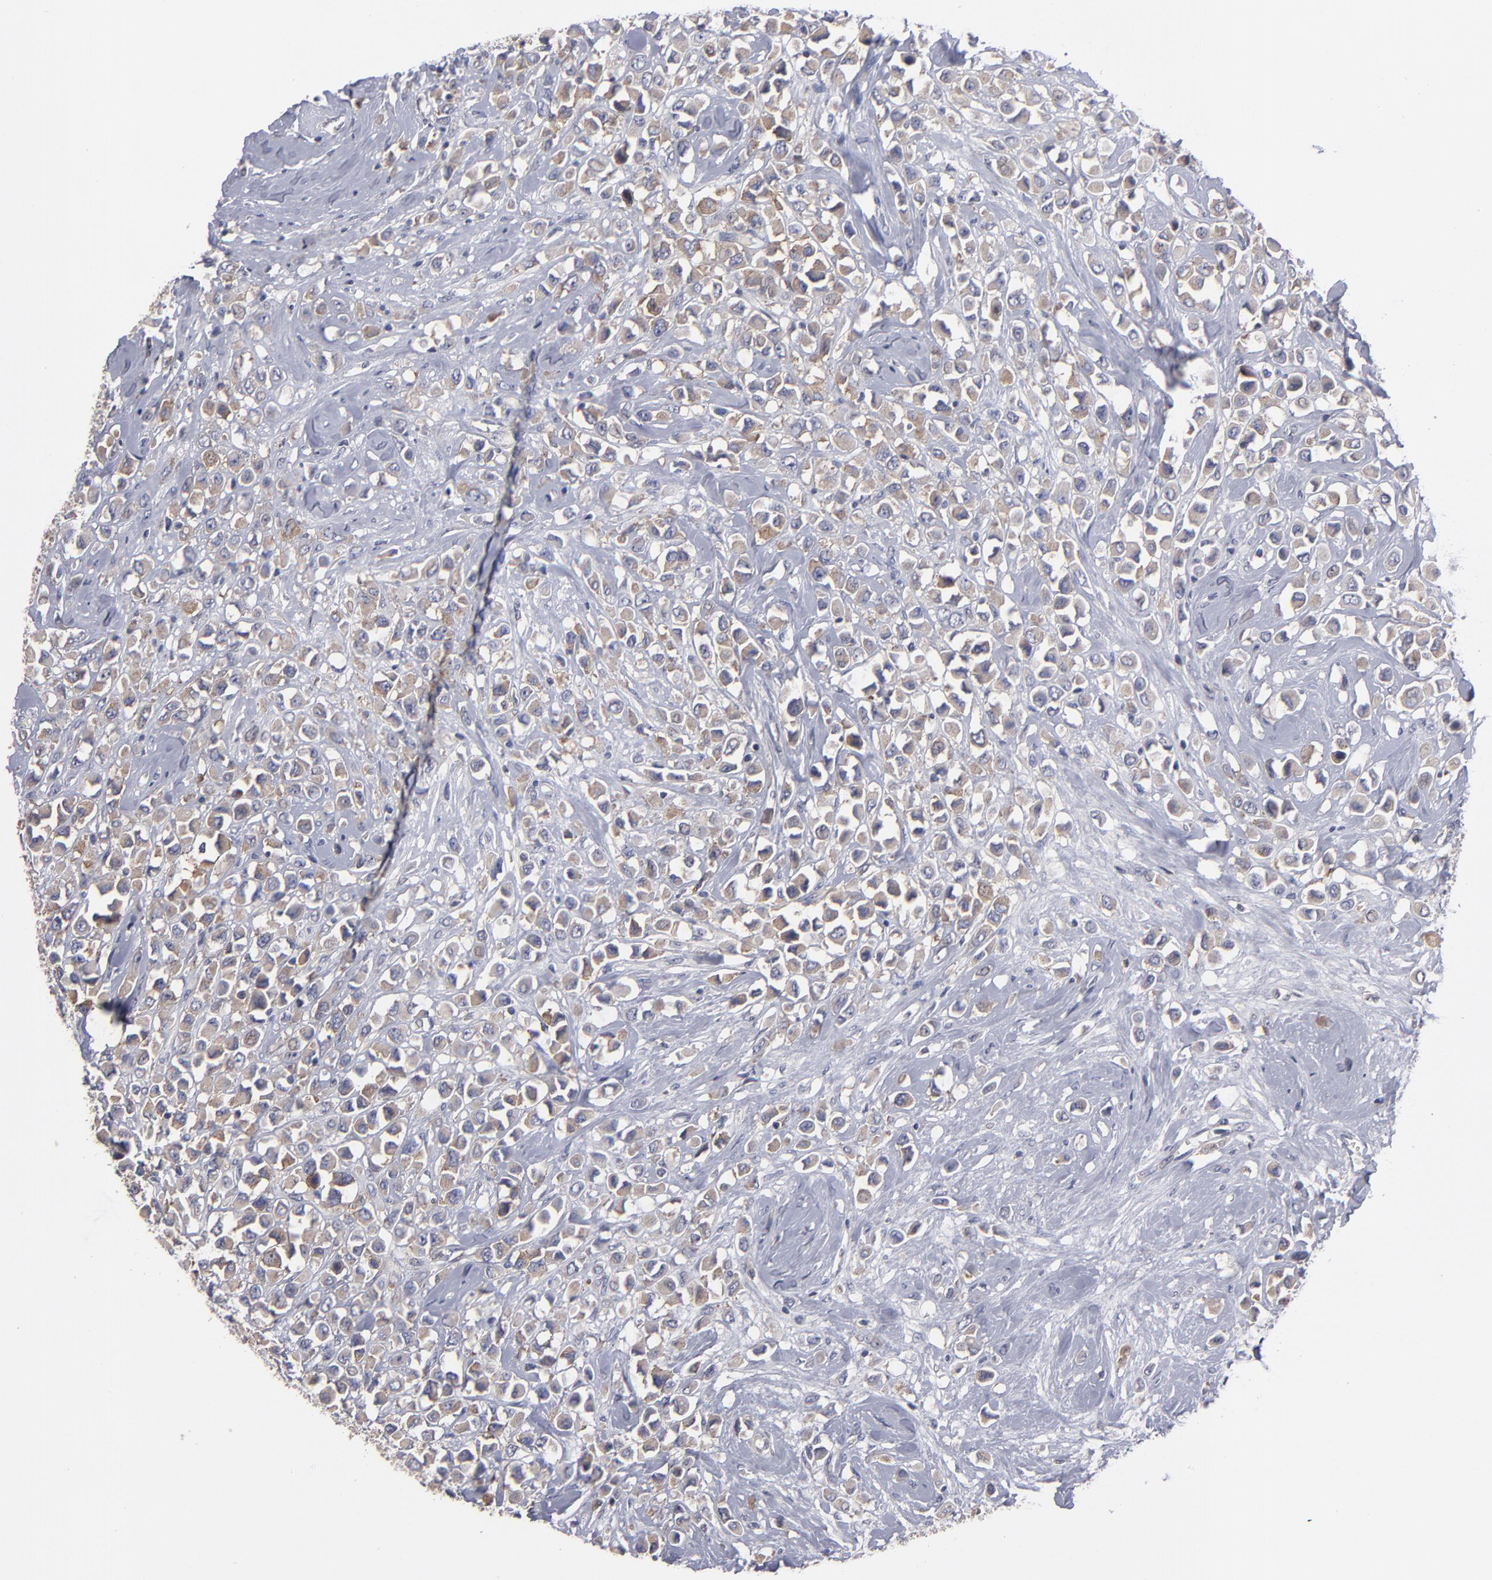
{"staining": {"intensity": "moderate", "quantity": ">75%", "location": "cytoplasmic/membranous"}, "tissue": "breast cancer", "cell_type": "Tumor cells", "image_type": "cancer", "snomed": [{"axis": "morphology", "description": "Duct carcinoma"}, {"axis": "topography", "description": "Breast"}], "caption": "Immunohistochemistry (IHC) image of invasive ductal carcinoma (breast) stained for a protein (brown), which exhibits medium levels of moderate cytoplasmic/membranous positivity in about >75% of tumor cells.", "gene": "CEP97", "patient": {"sex": "female", "age": 61}}